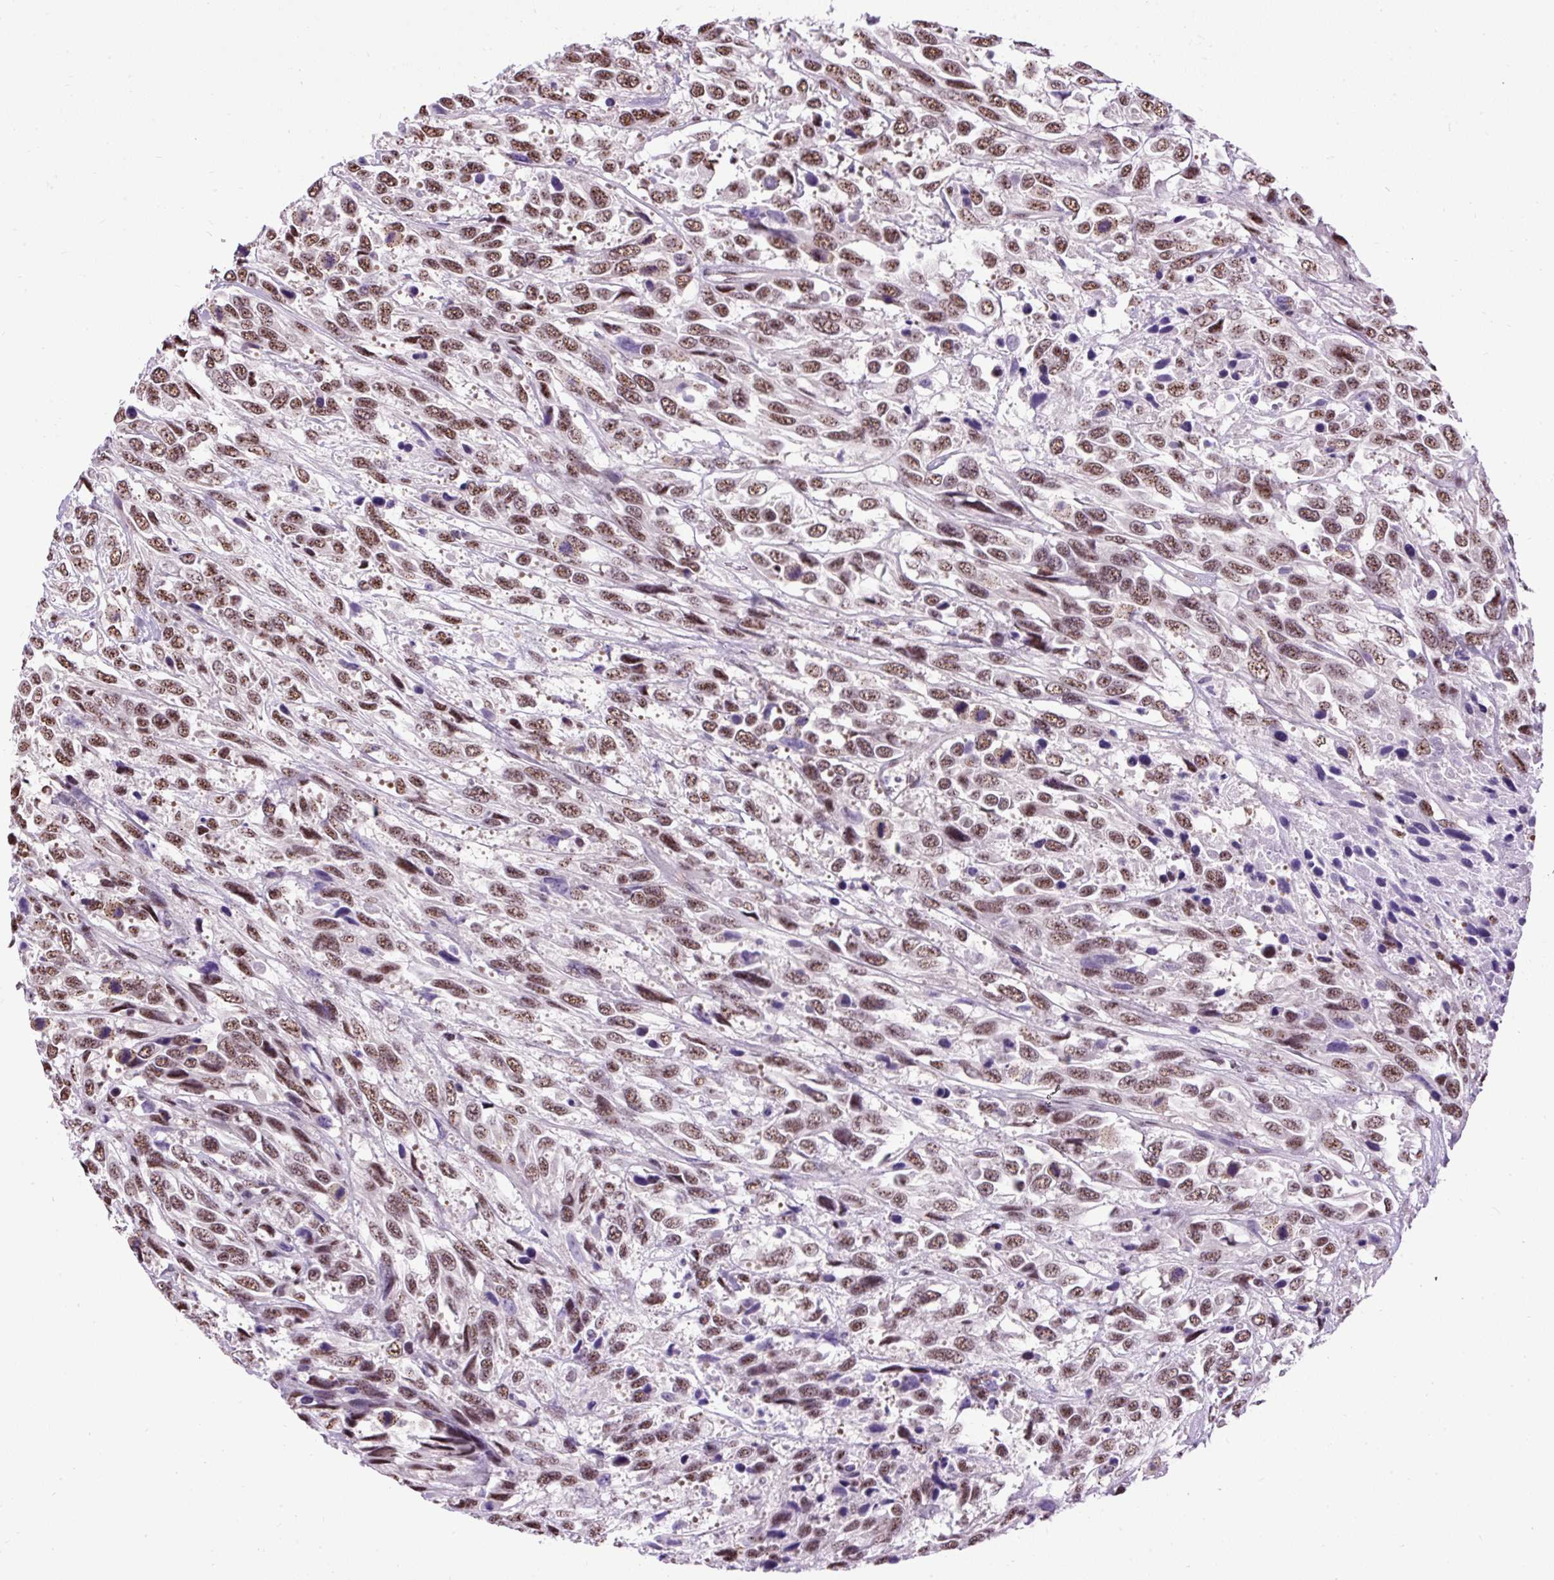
{"staining": {"intensity": "moderate", "quantity": ">75%", "location": "nuclear"}, "tissue": "urothelial cancer", "cell_type": "Tumor cells", "image_type": "cancer", "snomed": [{"axis": "morphology", "description": "Urothelial carcinoma, High grade"}, {"axis": "topography", "description": "Urinary bladder"}], "caption": "IHC photomicrograph of human high-grade urothelial carcinoma stained for a protein (brown), which reveals medium levels of moderate nuclear positivity in approximately >75% of tumor cells.", "gene": "SMC5", "patient": {"sex": "female", "age": 70}}